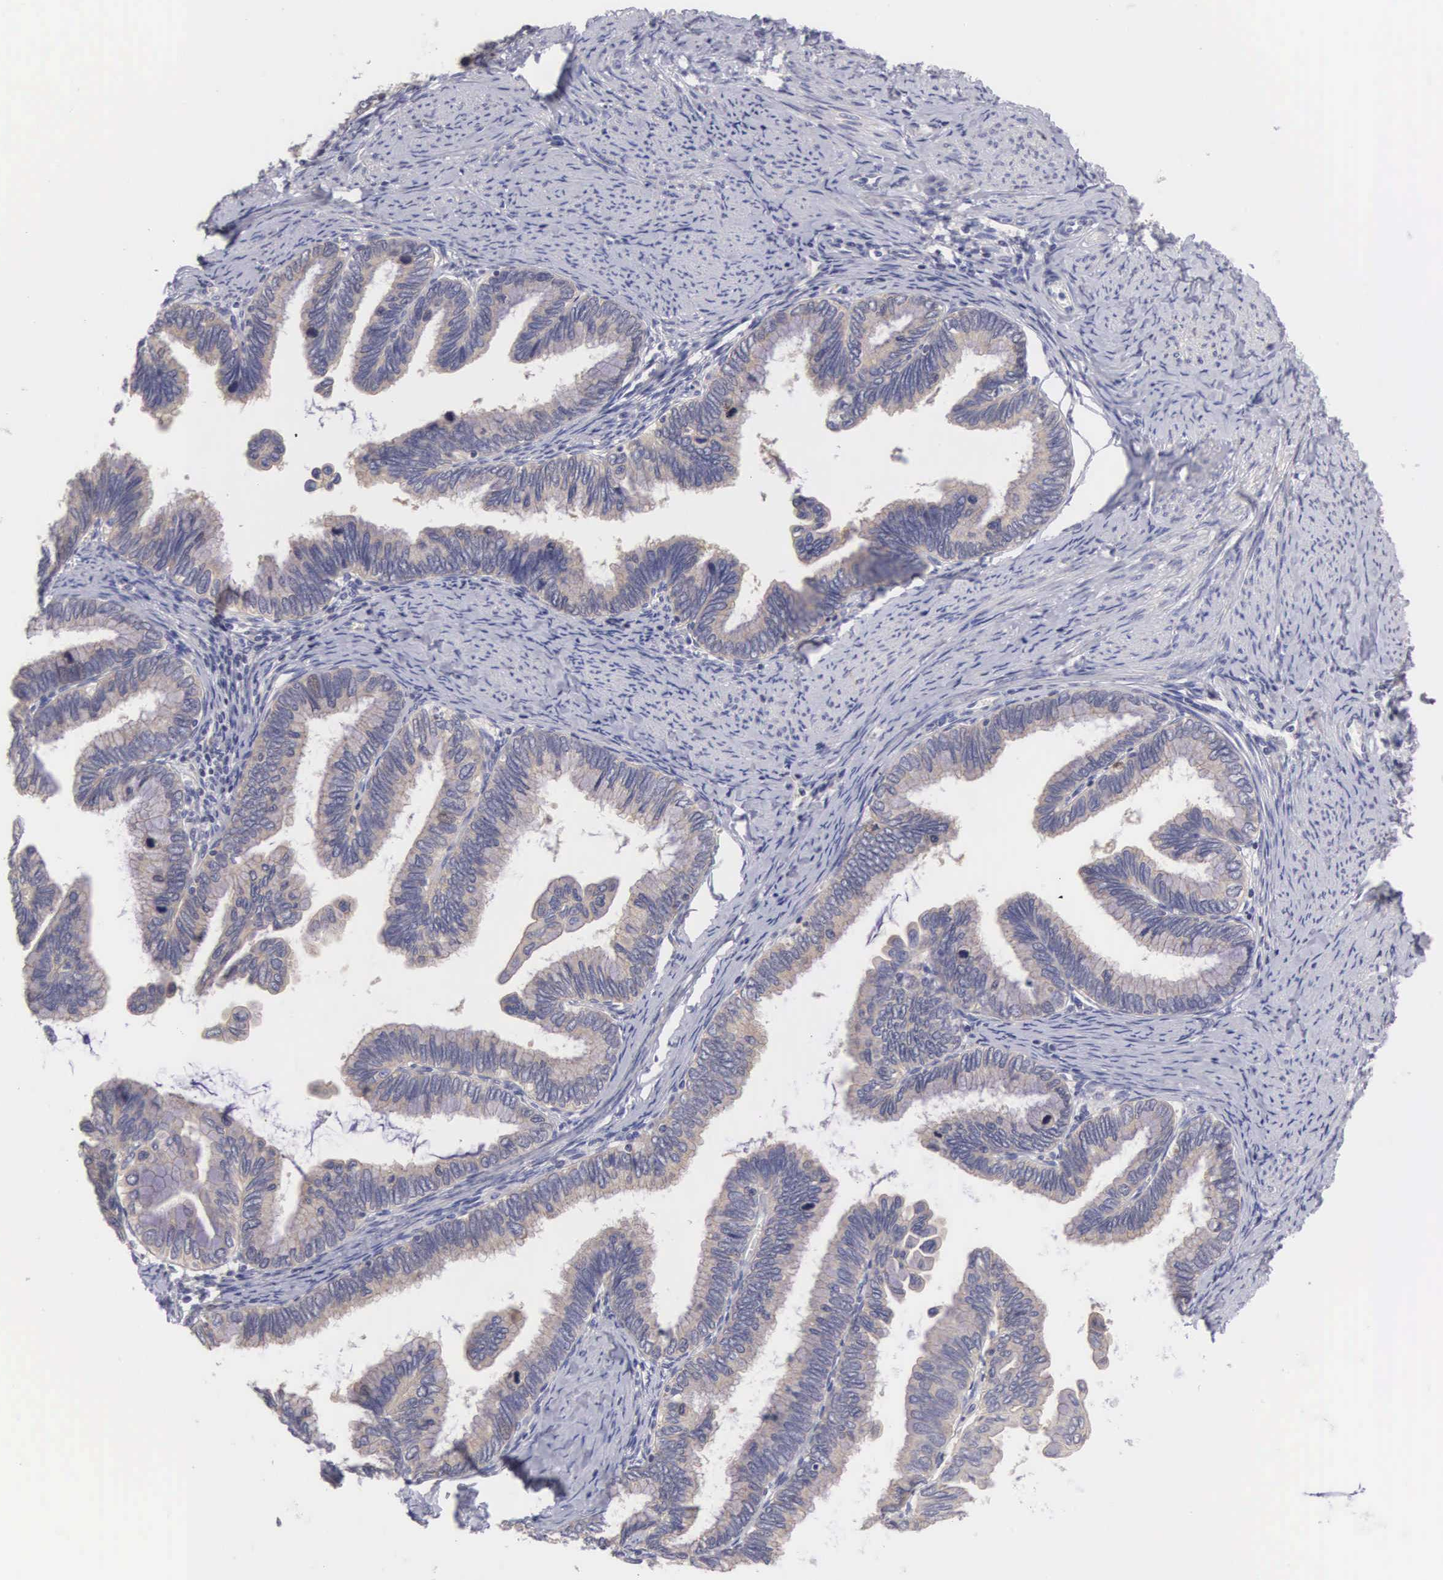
{"staining": {"intensity": "negative", "quantity": "none", "location": "none"}, "tissue": "cervical cancer", "cell_type": "Tumor cells", "image_type": "cancer", "snomed": [{"axis": "morphology", "description": "Adenocarcinoma, NOS"}, {"axis": "topography", "description": "Cervix"}], "caption": "Immunohistochemical staining of human adenocarcinoma (cervical) shows no significant positivity in tumor cells. Brightfield microscopy of IHC stained with DAB (brown) and hematoxylin (blue), captured at high magnification.", "gene": "TXLNG", "patient": {"sex": "female", "age": 49}}